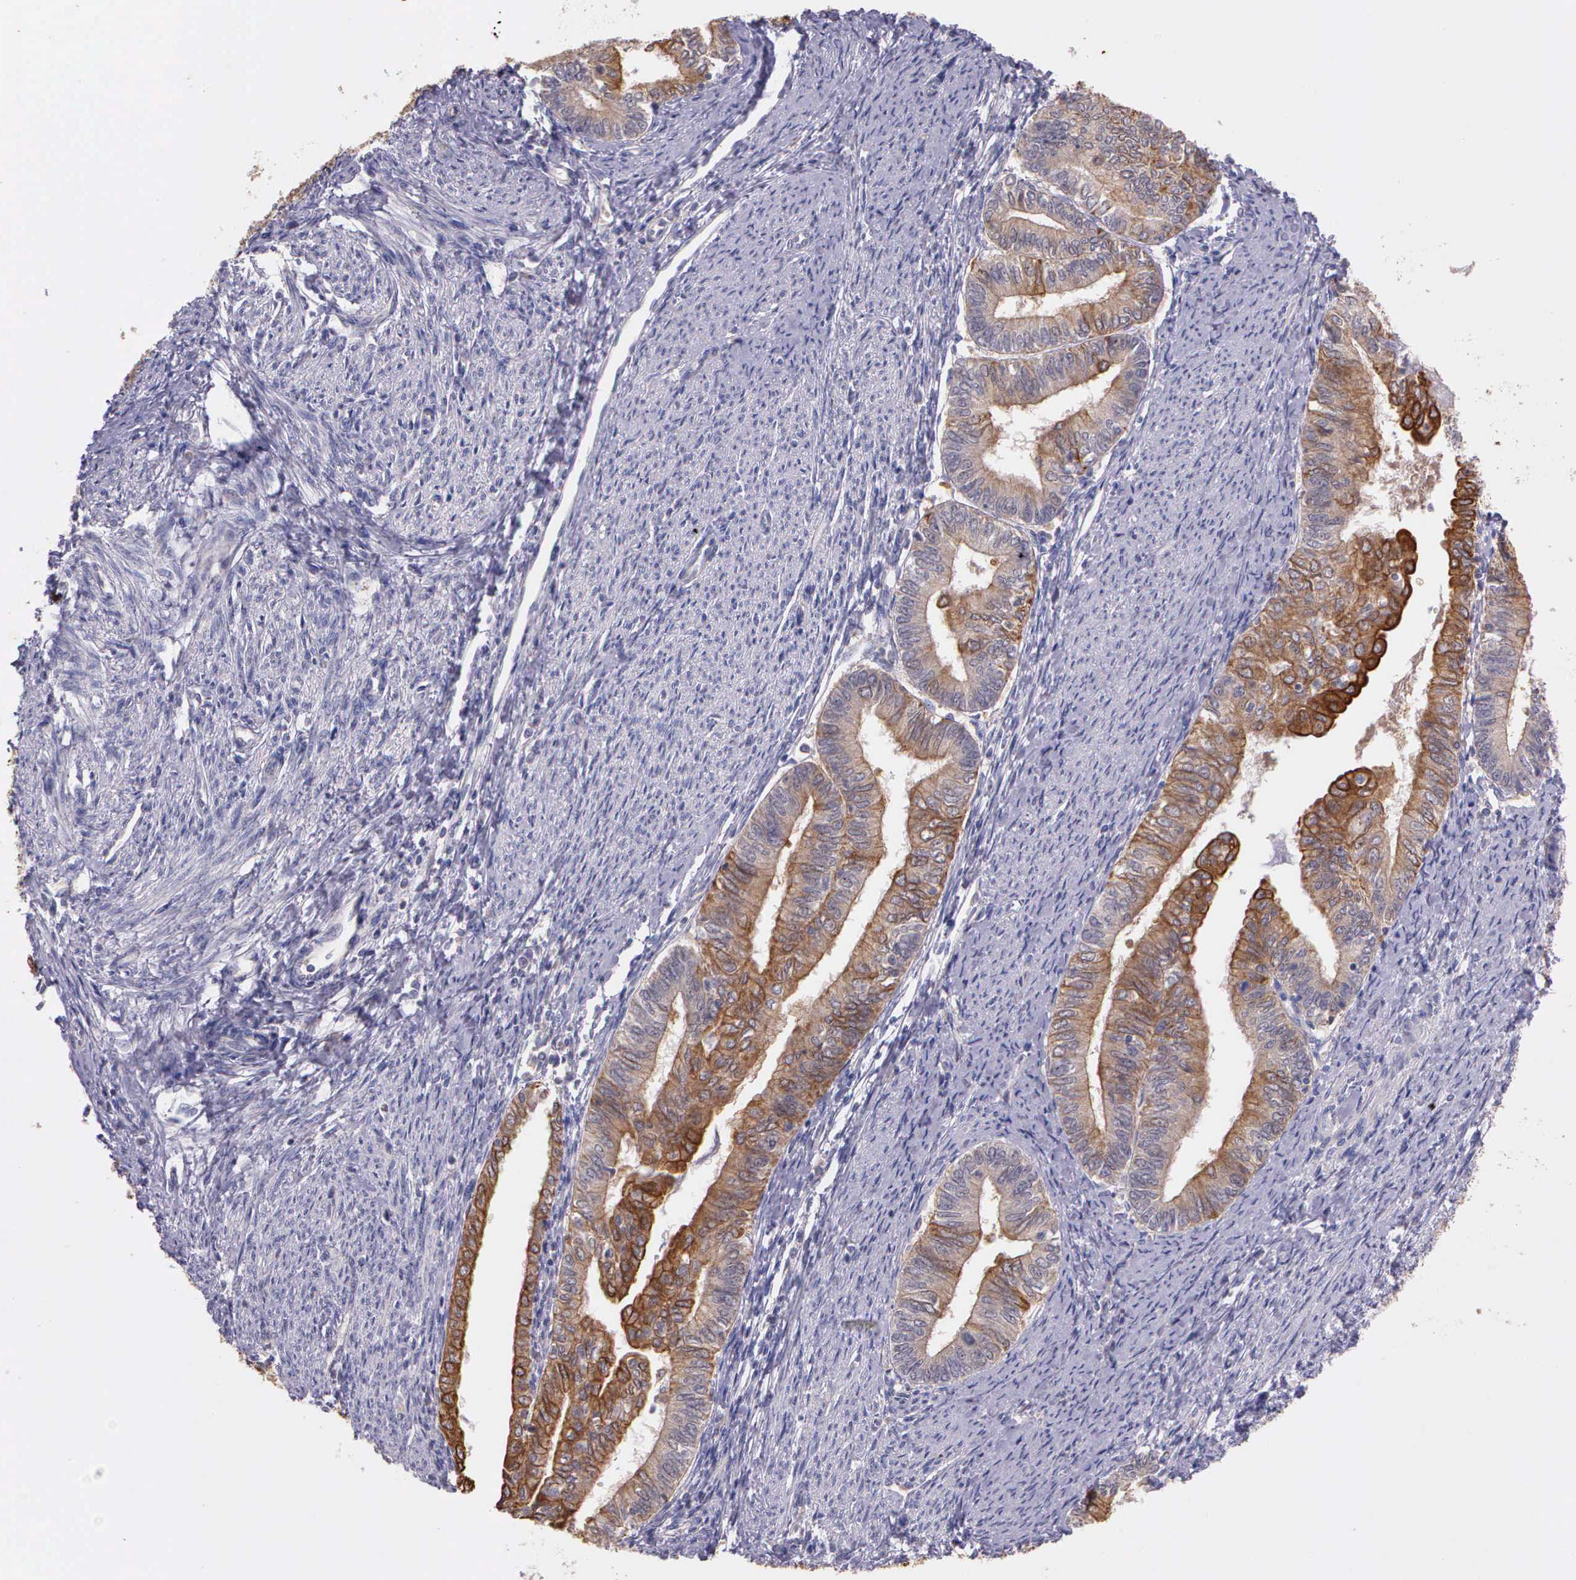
{"staining": {"intensity": "weak", "quantity": ">75%", "location": "cytoplasmic/membranous"}, "tissue": "endometrial cancer", "cell_type": "Tumor cells", "image_type": "cancer", "snomed": [{"axis": "morphology", "description": "Adenocarcinoma, NOS"}, {"axis": "topography", "description": "Endometrium"}], "caption": "DAB immunohistochemical staining of human endometrial cancer (adenocarcinoma) reveals weak cytoplasmic/membranous protein positivity in about >75% of tumor cells.", "gene": "IGBP1", "patient": {"sex": "female", "age": 66}}